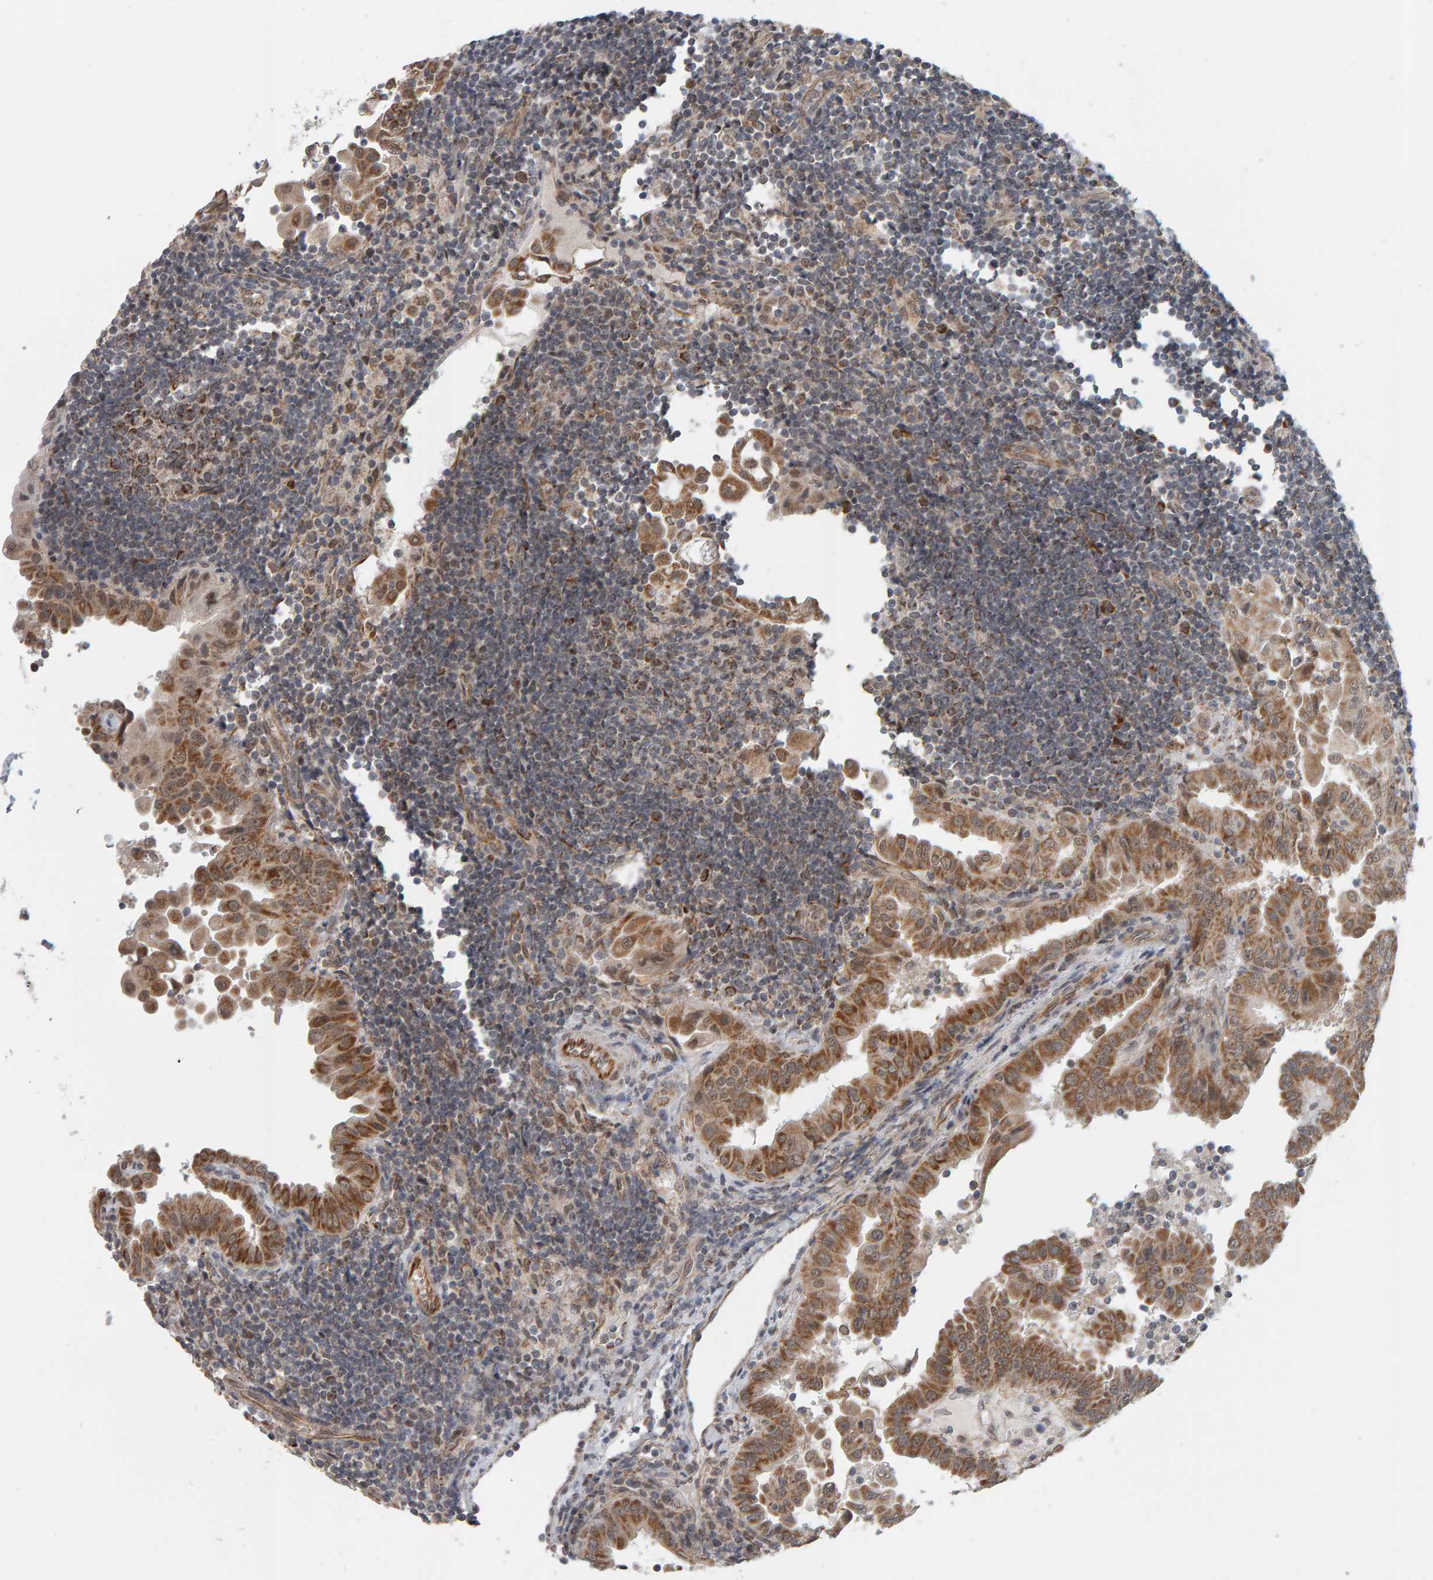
{"staining": {"intensity": "strong", "quantity": ">75%", "location": "cytoplasmic/membranous"}, "tissue": "thyroid cancer", "cell_type": "Tumor cells", "image_type": "cancer", "snomed": [{"axis": "morphology", "description": "Papillary adenocarcinoma, NOS"}, {"axis": "topography", "description": "Thyroid gland"}], "caption": "Immunohistochemistry of human thyroid papillary adenocarcinoma reveals high levels of strong cytoplasmic/membranous expression in about >75% of tumor cells.", "gene": "DAP3", "patient": {"sex": "male", "age": 33}}